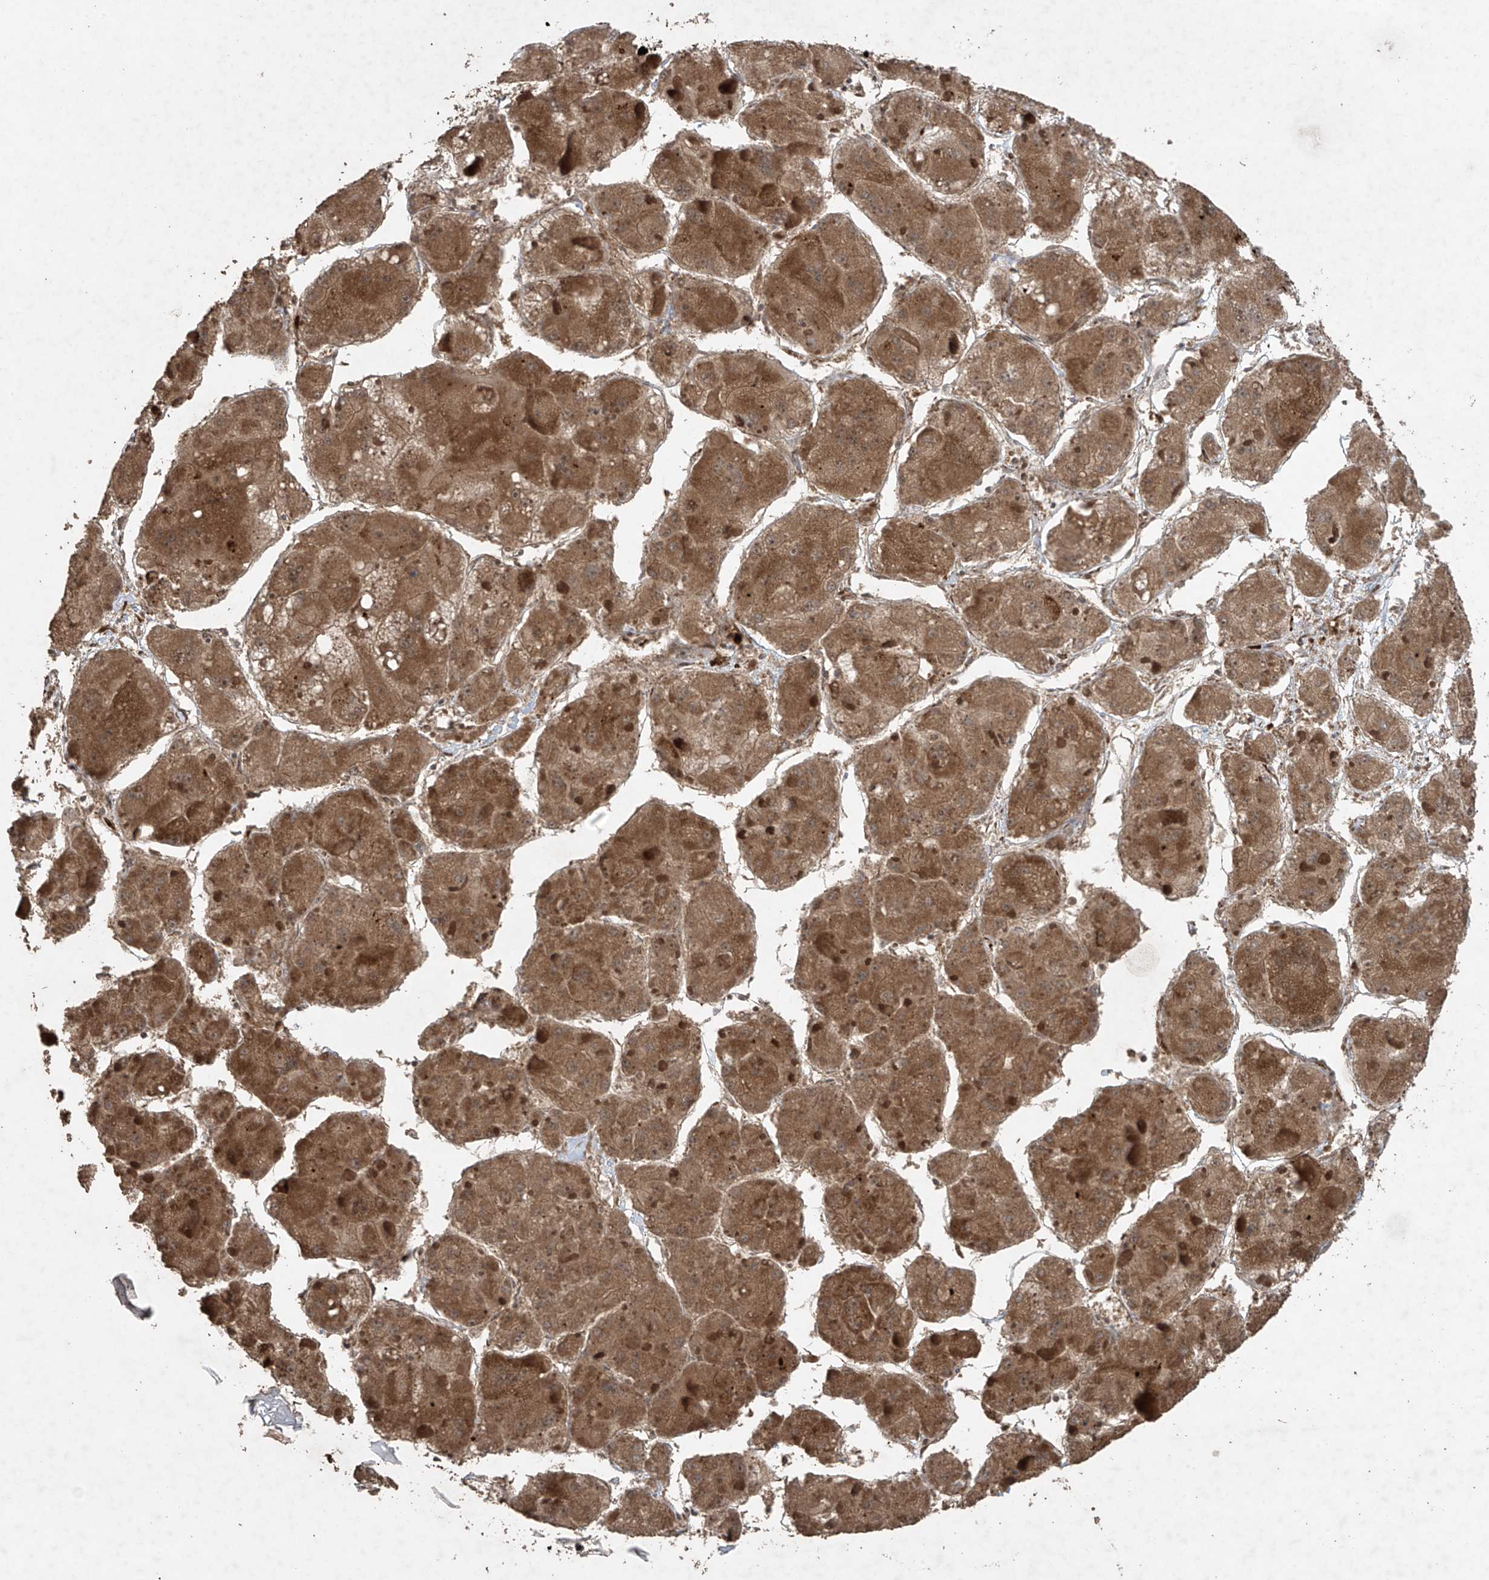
{"staining": {"intensity": "moderate", "quantity": ">75%", "location": "cytoplasmic/membranous"}, "tissue": "liver cancer", "cell_type": "Tumor cells", "image_type": "cancer", "snomed": [{"axis": "morphology", "description": "Carcinoma, Hepatocellular, NOS"}, {"axis": "topography", "description": "Liver"}], "caption": "Protein positivity by immunohistochemistry exhibits moderate cytoplasmic/membranous positivity in about >75% of tumor cells in liver hepatocellular carcinoma.", "gene": "PGPEP1", "patient": {"sex": "female", "age": 73}}